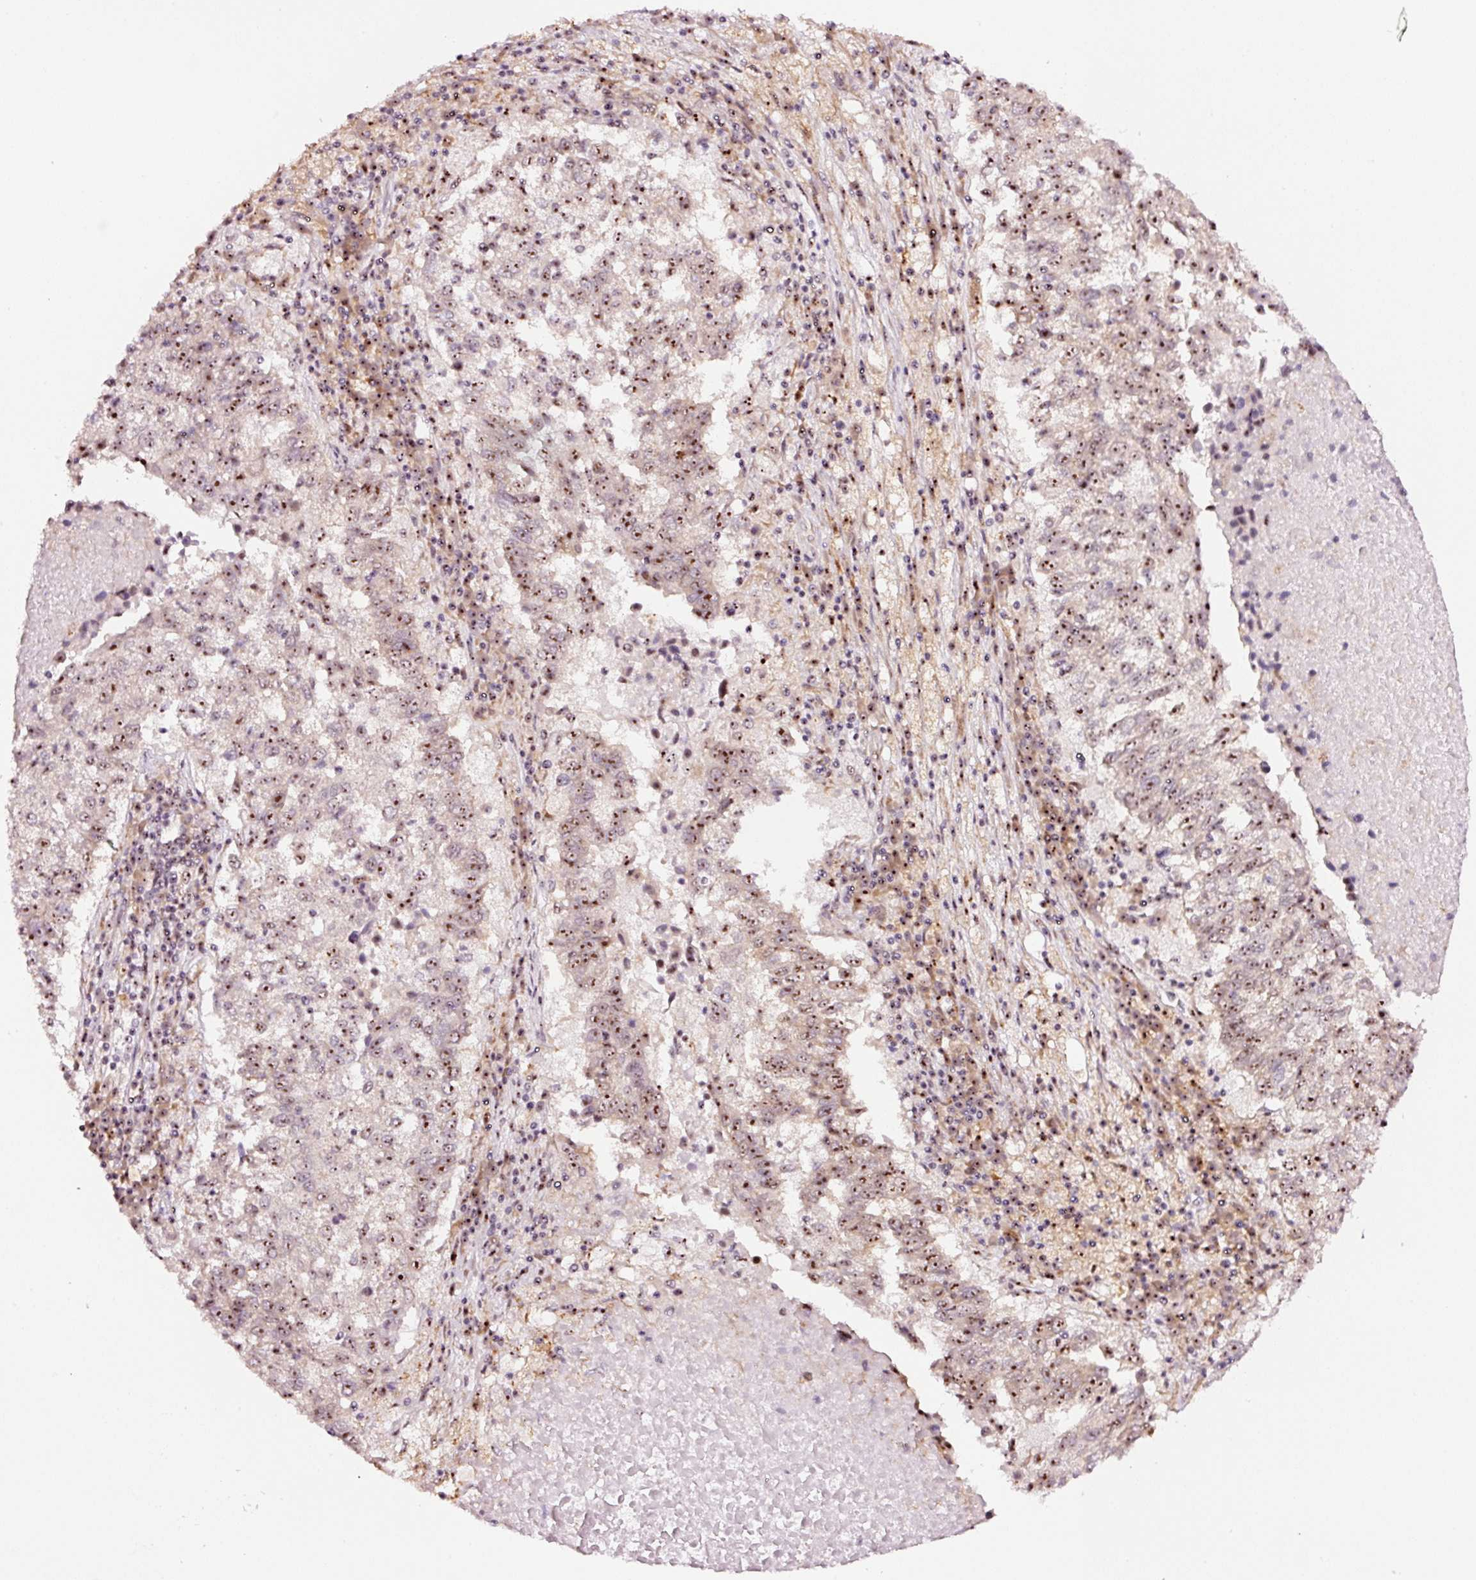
{"staining": {"intensity": "moderate", "quantity": ">75%", "location": "nuclear"}, "tissue": "lung cancer", "cell_type": "Tumor cells", "image_type": "cancer", "snomed": [{"axis": "morphology", "description": "Squamous cell carcinoma, NOS"}, {"axis": "topography", "description": "Lung"}], "caption": "This image displays immunohistochemistry staining of squamous cell carcinoma (lung), with medium moderate nuclear positivity in about >75% of tumor cells.", "gene": "GNL3", "patient": {"sex": "male", "age": 73}}